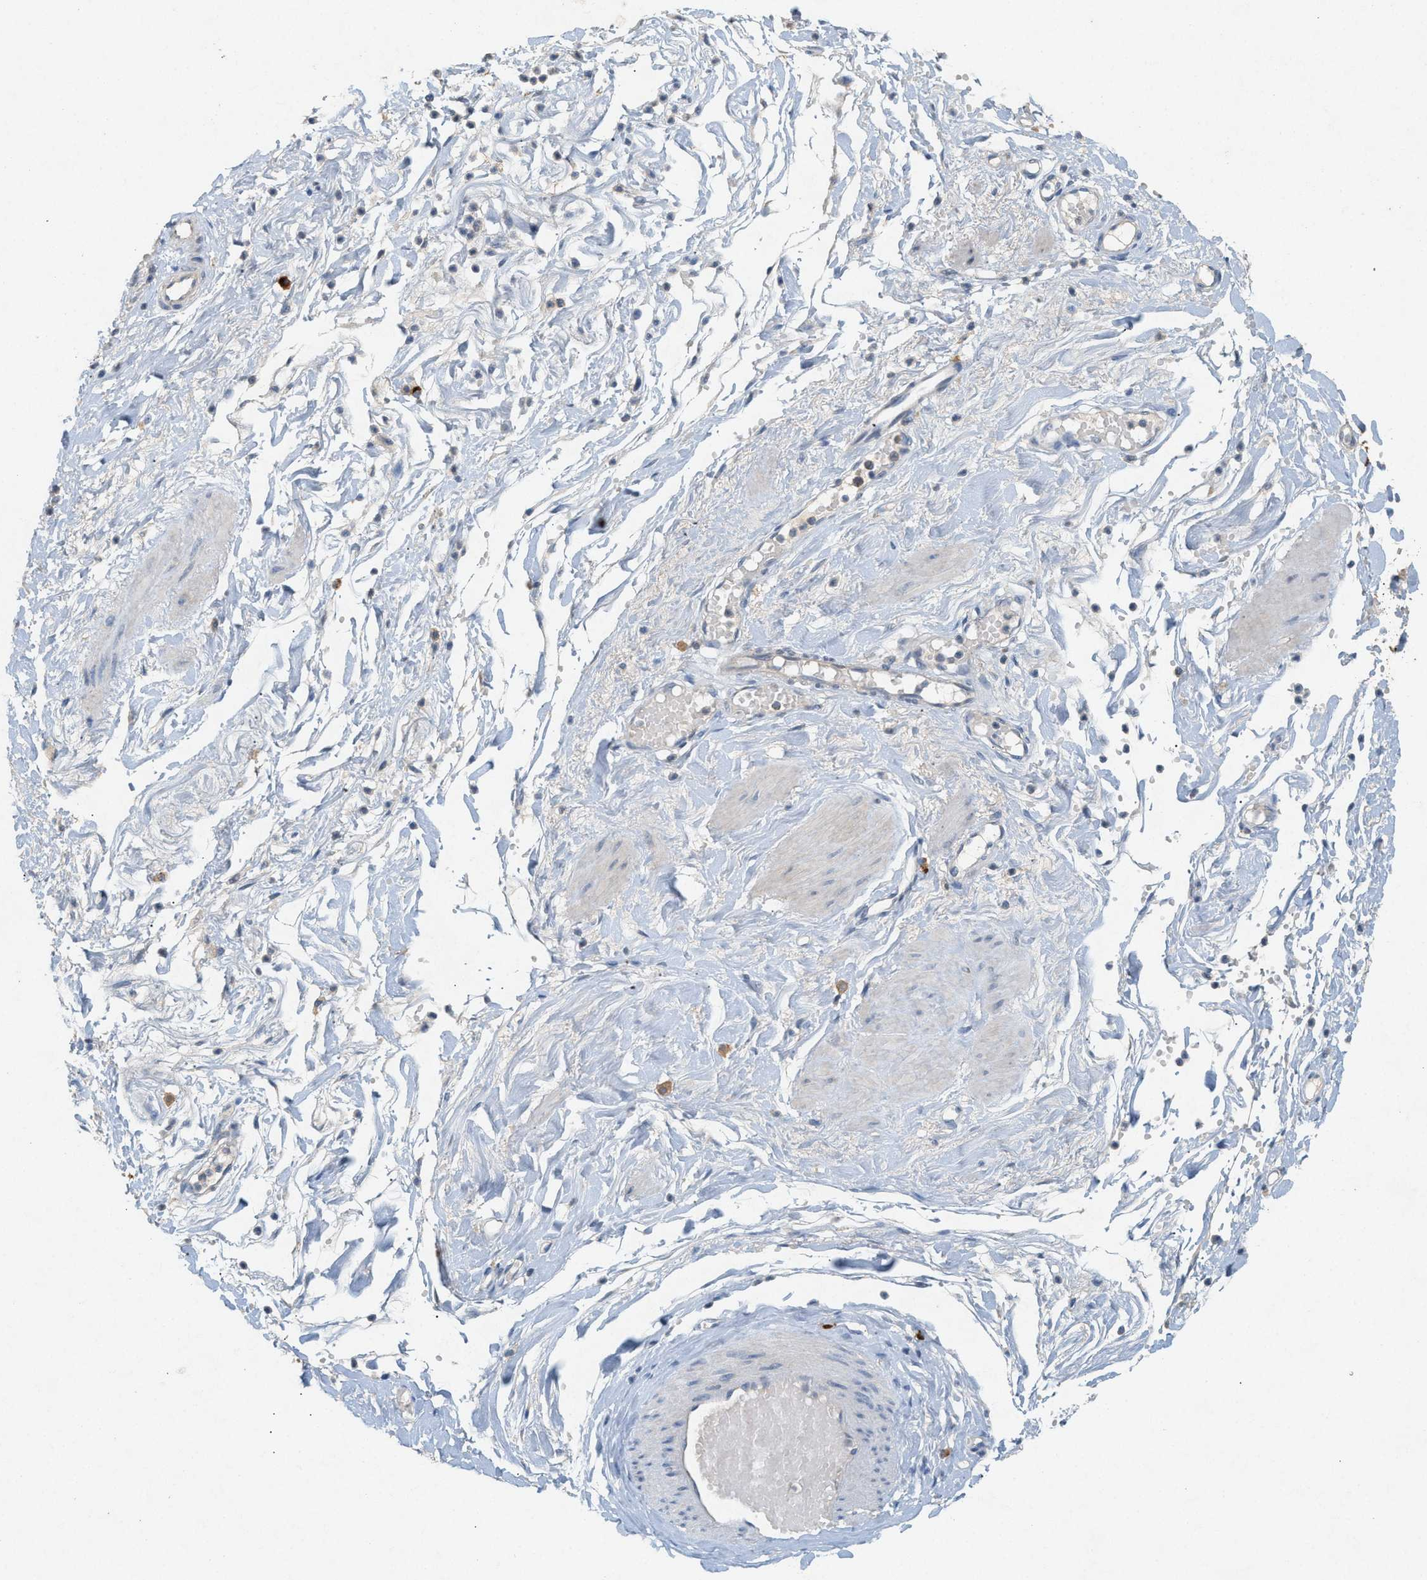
{"staining": {"intensity": "weak", "quantity": ">75%", "location": "cytoplasmic/membranous"}, "tissue": "adipose tissue", "cell_type": "Adipocytes", "image_type": "normal", "snomed": [{"axis": "morphology", "description": "Normal tissue, NOS"}, {"axis": "topography", "description": "Soft tissue"}], "caption": "The micrograph exhibits staining of benign adipose tissue, revealing weak cytoplasmic/membranous protein expression (brown color) within adipocytes. The protein is shown in brown color, while the nuclei are stained blue.", "gene": "DCAF7", "patient": {"sex": "male", "age": 72}}